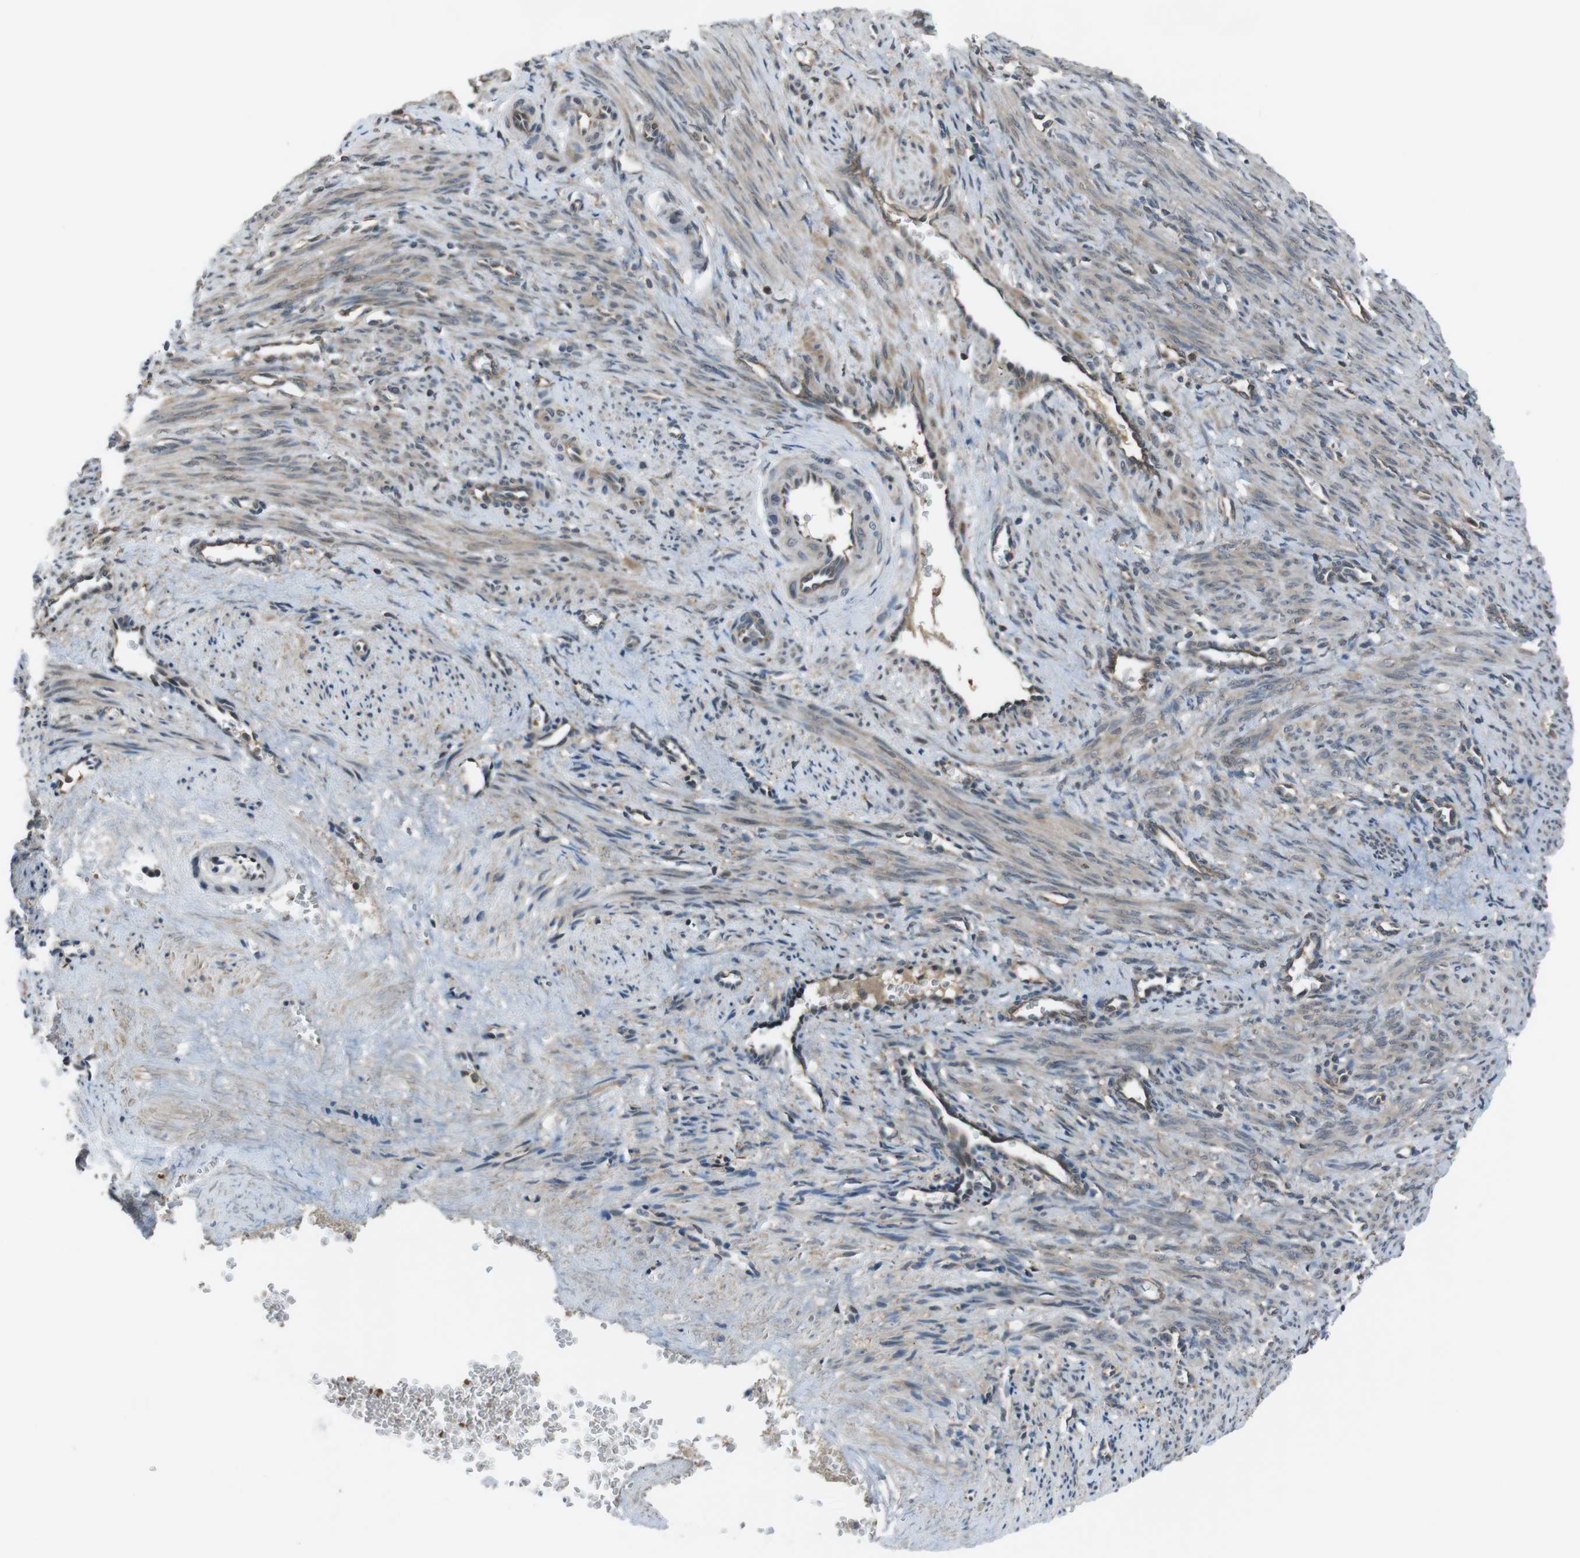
{"staining": {"intensity": "weak", "quantity": ">75%", "location": "cytoplasmic/membranous"}, "tissue": "smooth muscle", "cell_type": "Smooth muscle cells", "image_type": "normal", "snomed": [{"axis": "morphology", "description": "Normal tissue, NOS"}, {"axis": "topography", "description": "Endometrium"}], "caption": "High-magnification brightfield microscopy of normal smooth muscle stained with DAB (brown) and counterstained with hematoxylin (blue). smooth muscle cells exhibit weak cytoplasmic/membranous staining is appreciated in approximately>75% of cells.", "gene": "SSR3", "patient": {"sex": "female", "age": 33}}